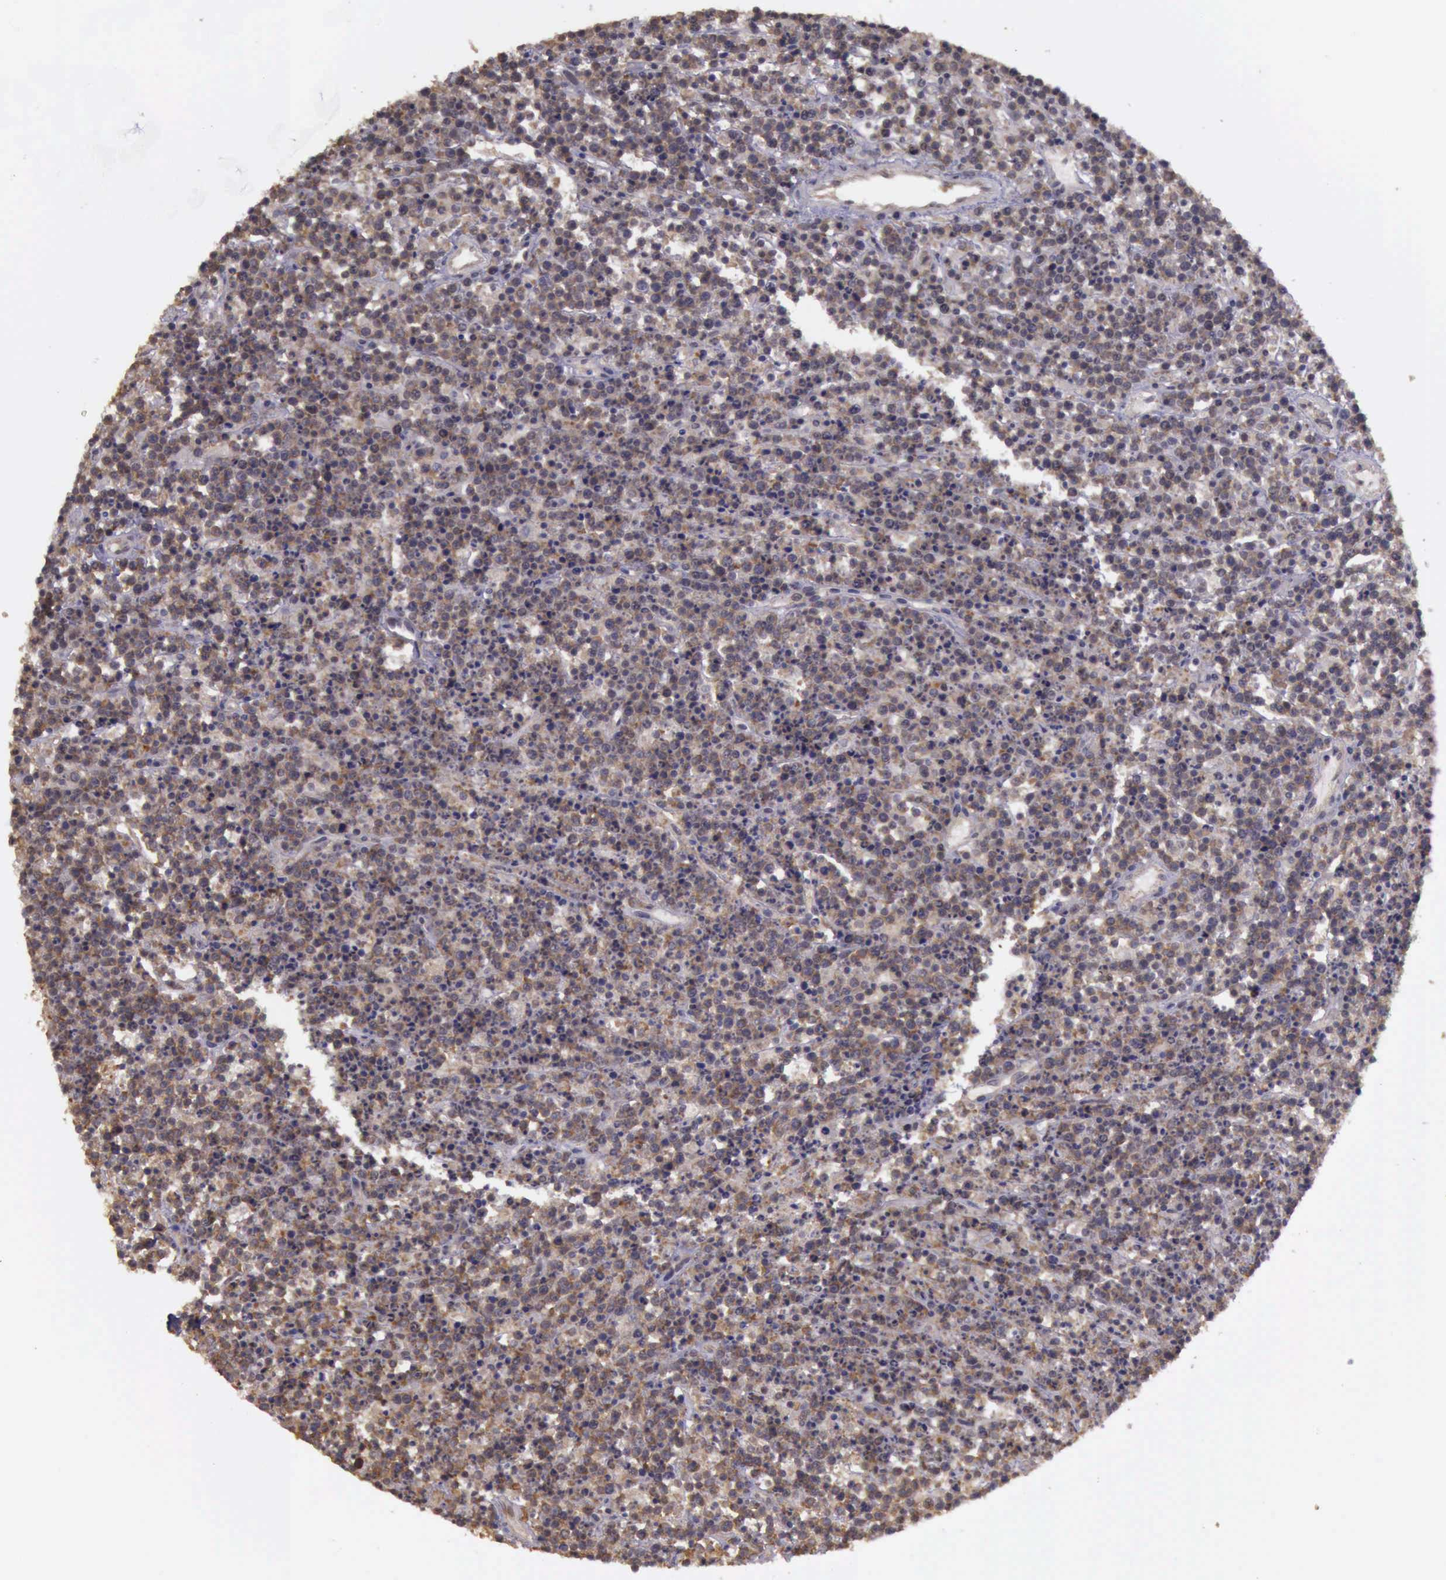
{"staining": {"intensity": "weak", "quantity": "25%-75%", "location": "cytoplasmic/membranous"}, "tissue": "lymphoma", "cell_type": "Tumor cells", "image_type": "cancer", "snomed": [{"axis": "morphology", "description": "Malignant lymphoma, non-Hodgkin's type, High grade"}, {"axis": "topography", "description": "Ovary"}], "caption": "An IHC histopathology image of neoplastic tissue is shown. Protein staining in brown shows weak cytoplasmic/membranous positivity in lymphoma within tumor cells. (Stains: DAB in brown, nuclei in blue, Microscopy: brightfield microscopy at high magnification).", "gene": "EIF5", "patient": {"sex": "female", "age": 56}}